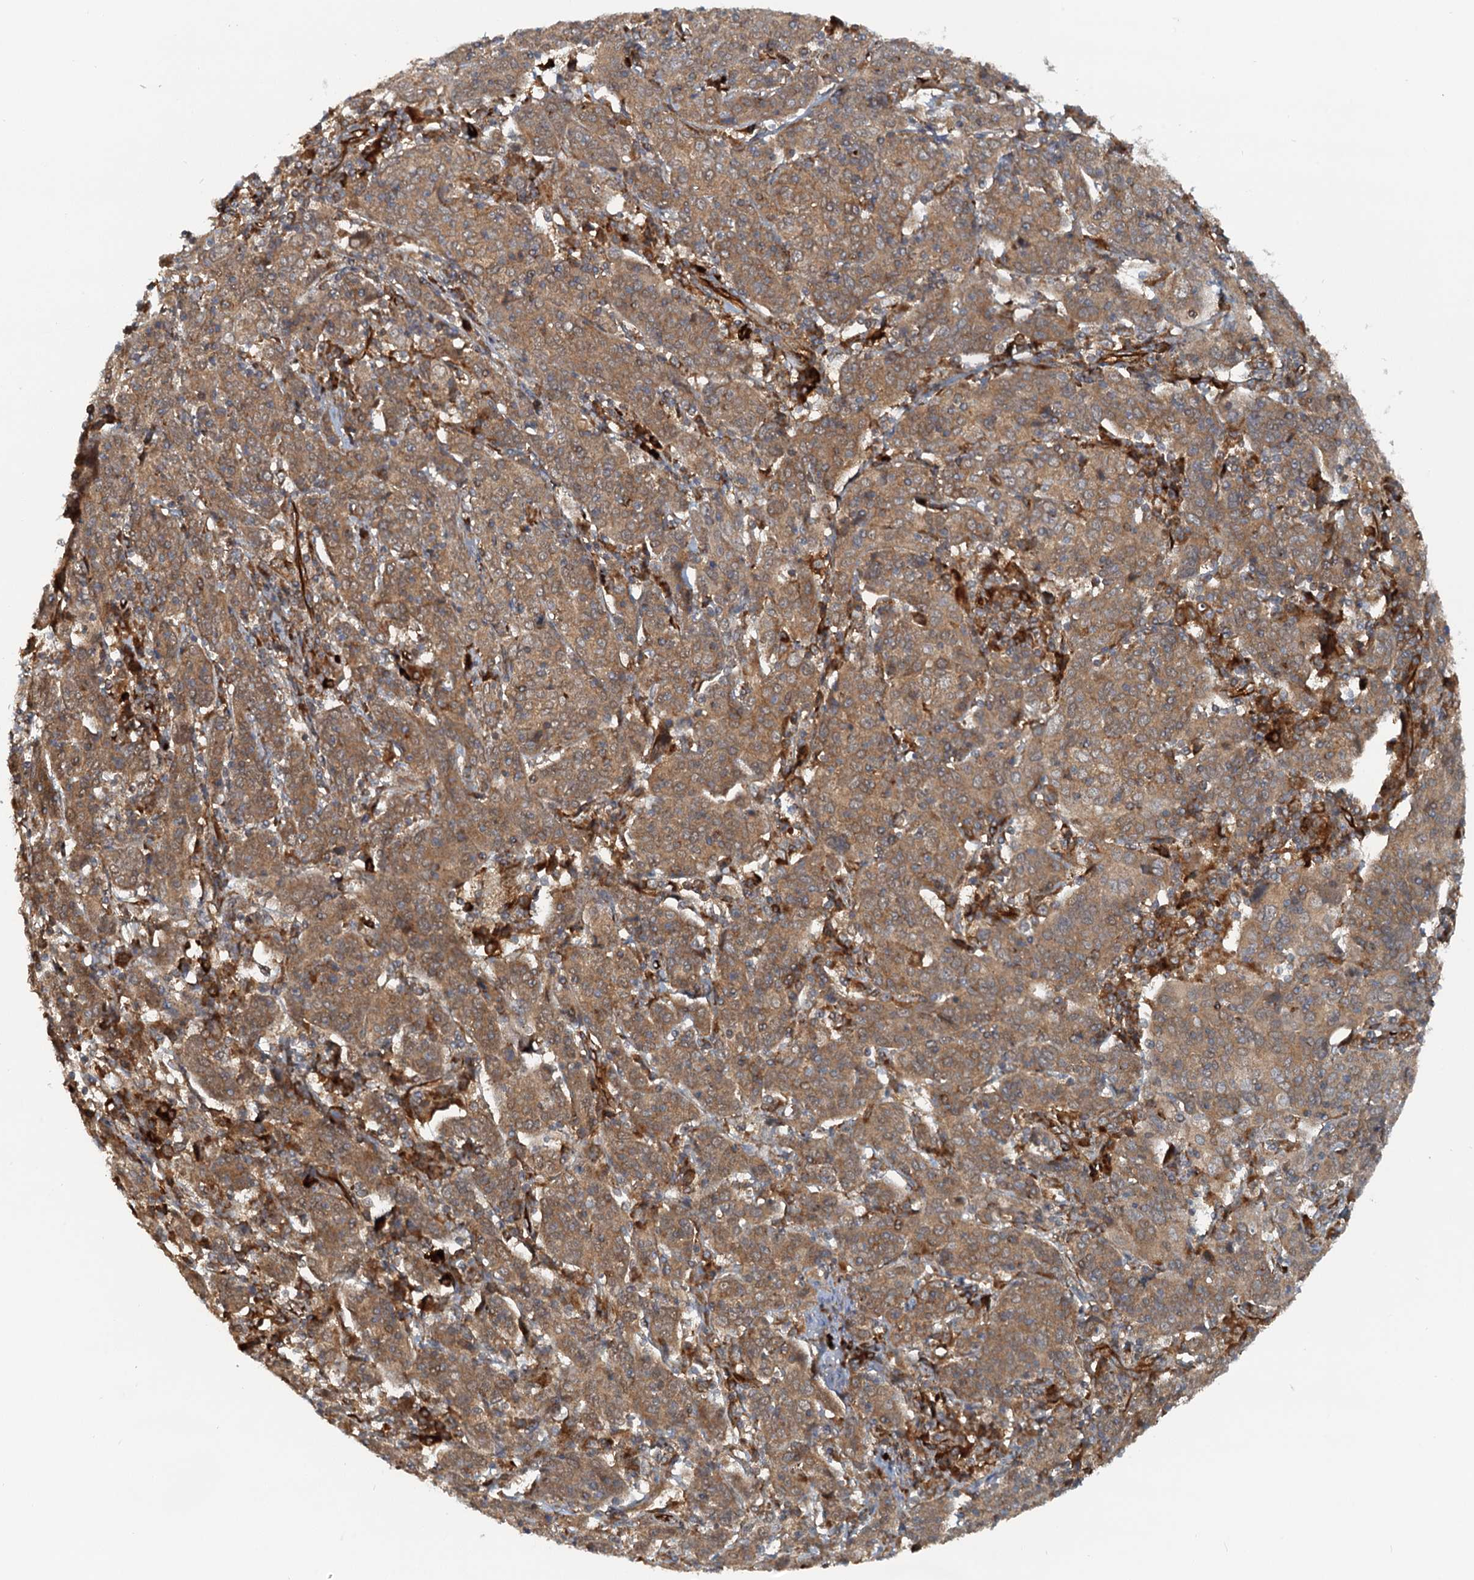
{"staining": {"intensity": "moderate", "quantity": ">75%", "location": "cytoplasmic/membranous"}, "tissue": "cervical cancer", "cell_type": "Tumor cells", "image_type": "cancer", "snomed": [{"axis": "morphology", "description": "Squamous cell carcinoma, NOS"}, {"axis": "topography", "description": "Cervix"}], "caption": "Immunohistochemical staining of cervical cancer reveals medium levels of moderate cytoplasmic/membranous expression in about >75% of tumor cells. (IHC, brightfield microscopy, high magnification).", "gene": "NIPAL3", "patient": {"sex": "female", "age": 67}}